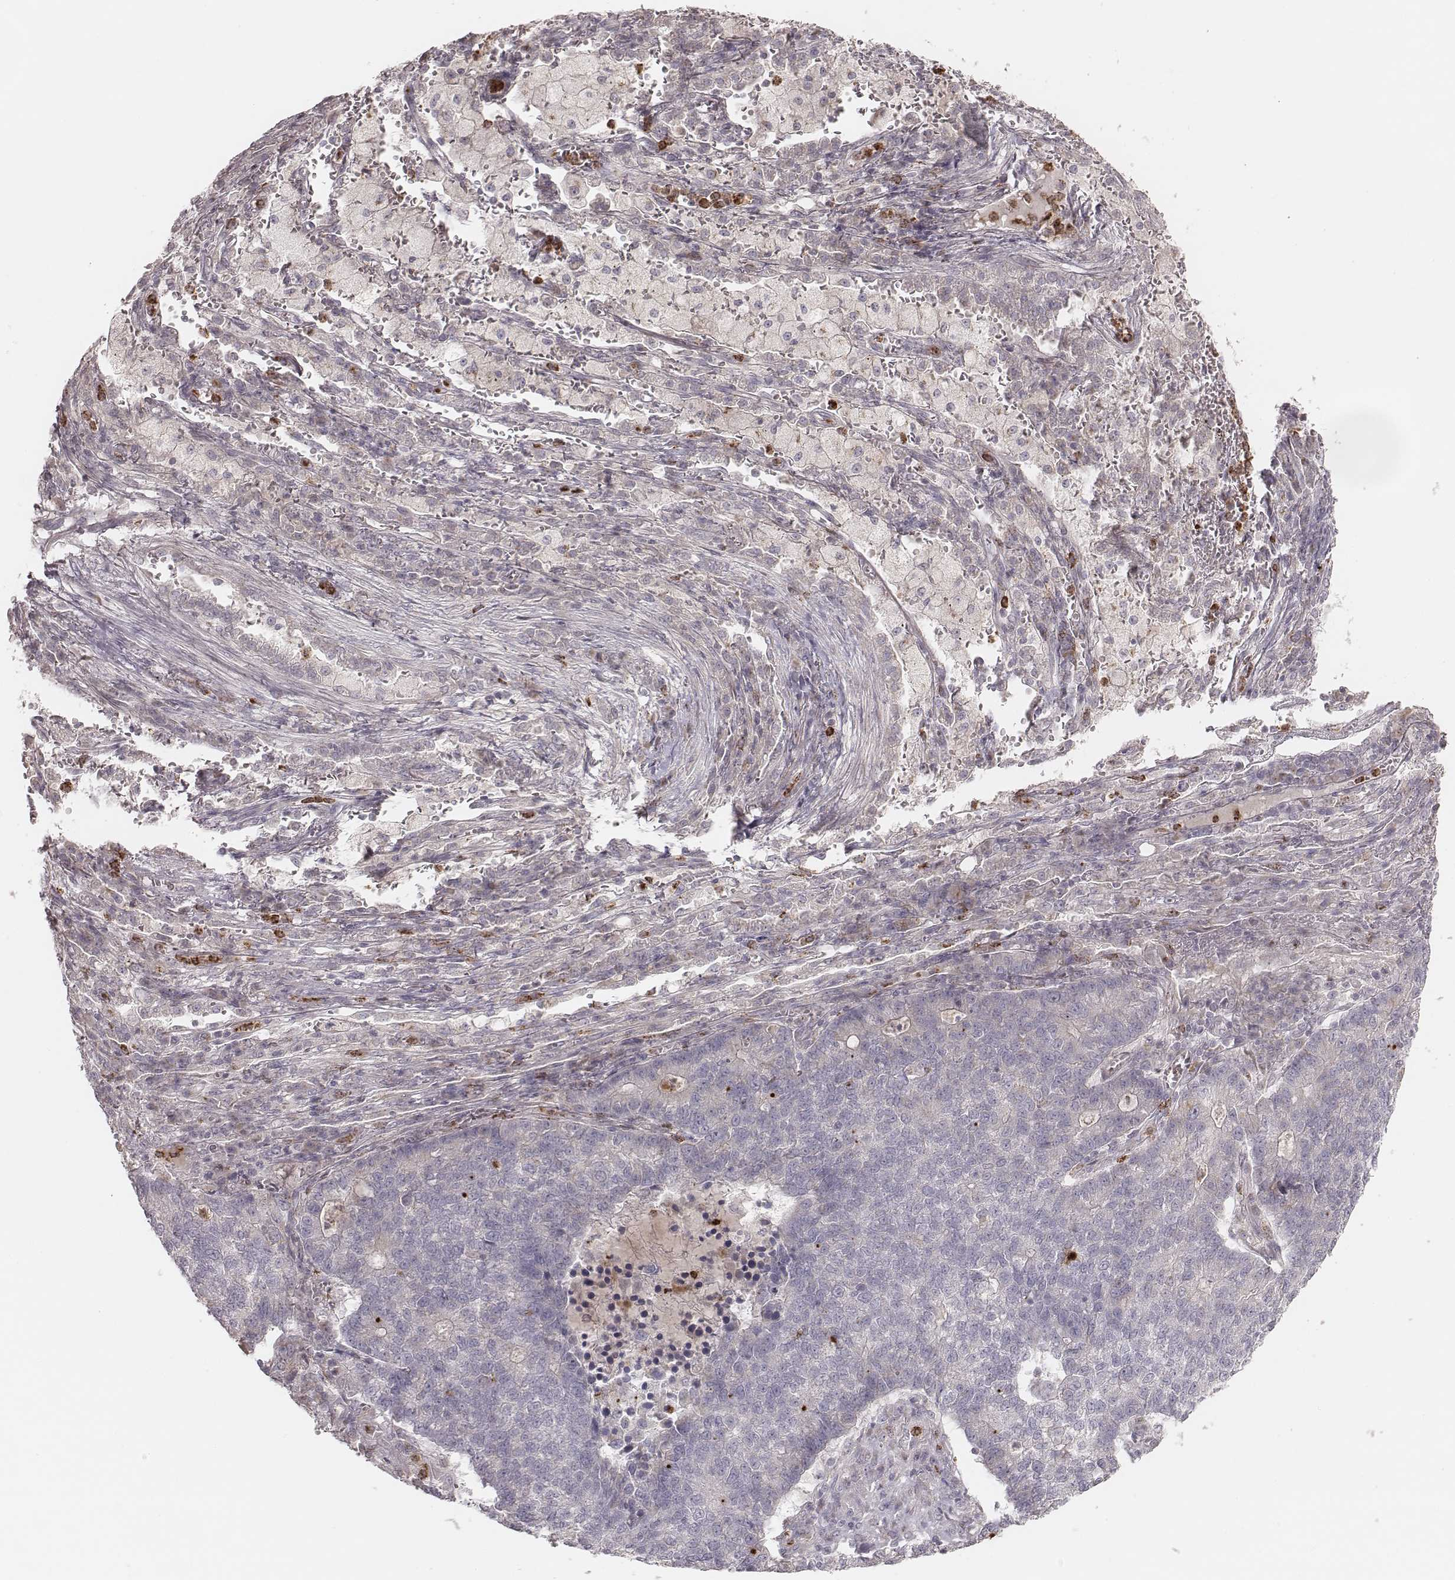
{"staining": {"intensity": "negative", "quantity": "none", "location": "none"}, "tissue": "lung cancer", "cell_type": "Tumor cells", "image_type": "cancer", "snomed": [{"axis": "morphology", "description": "Adenocarcinoma, NOS"}, {"axis": "topography", "description": "Lung"}], "caption": "Lung adenocarcinoma was stained to show a protein in brown. There is no significant expression in tumor cells.", "gene": "ABCA7", "patient": {"sex": "male", "age": 57}}